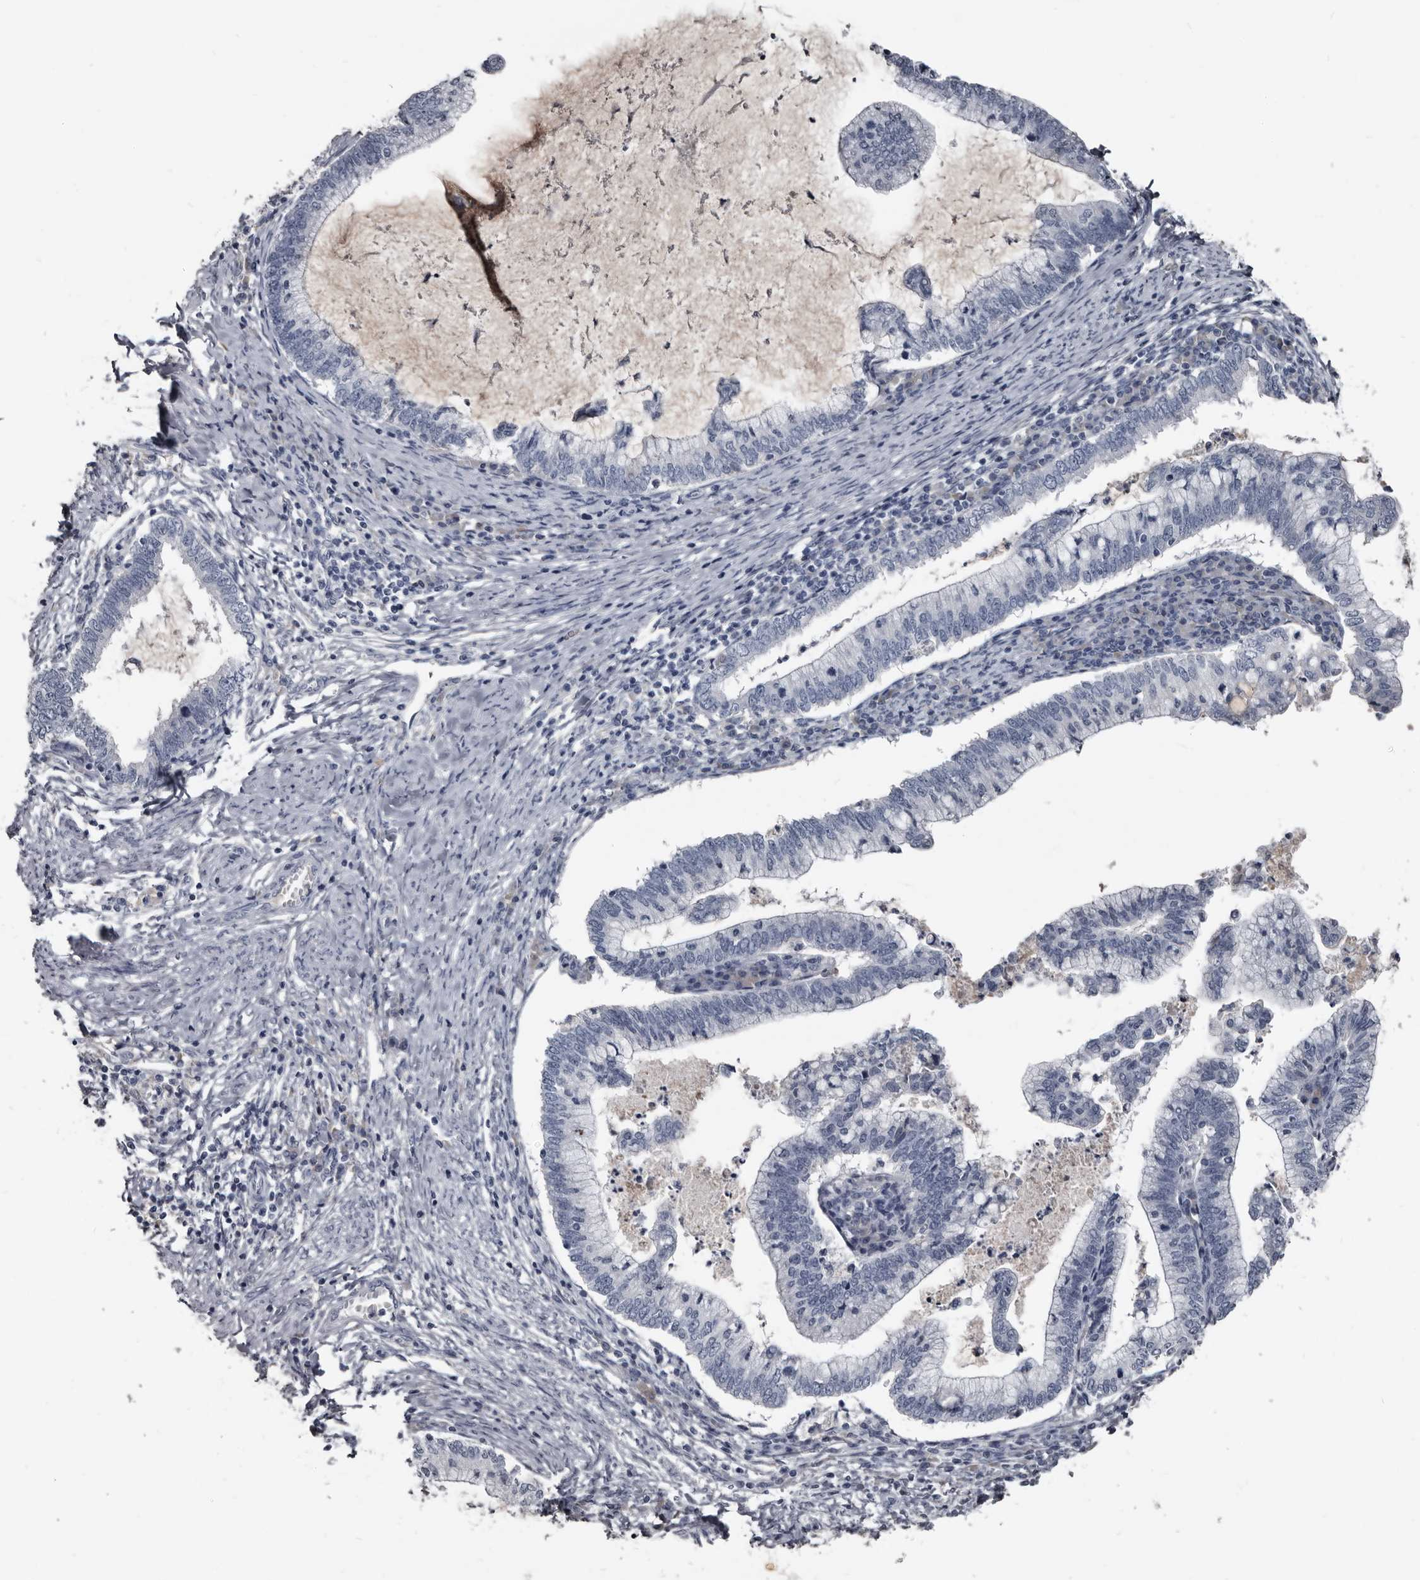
{"staining": {"intensity": "negative", "quantity": "none", "location": "none"}, "tissue": "cervical cancer", "cell_type": "Tumor cells", "image_type": "cancer", "snomed": [{"axis": "morphology", "description": "Adenocarcinoma, NOS"}, {"axis": "topography", "description": "Cervix"}], "caption": "Immunohistochemistry (IHC) photomicrograph of human cervical adenocarcinoma stained for a protein (brown), which displays no positivity in tumor cells.", "gene": "GREB1", "patient": {"sex": "female", "age": 36}}